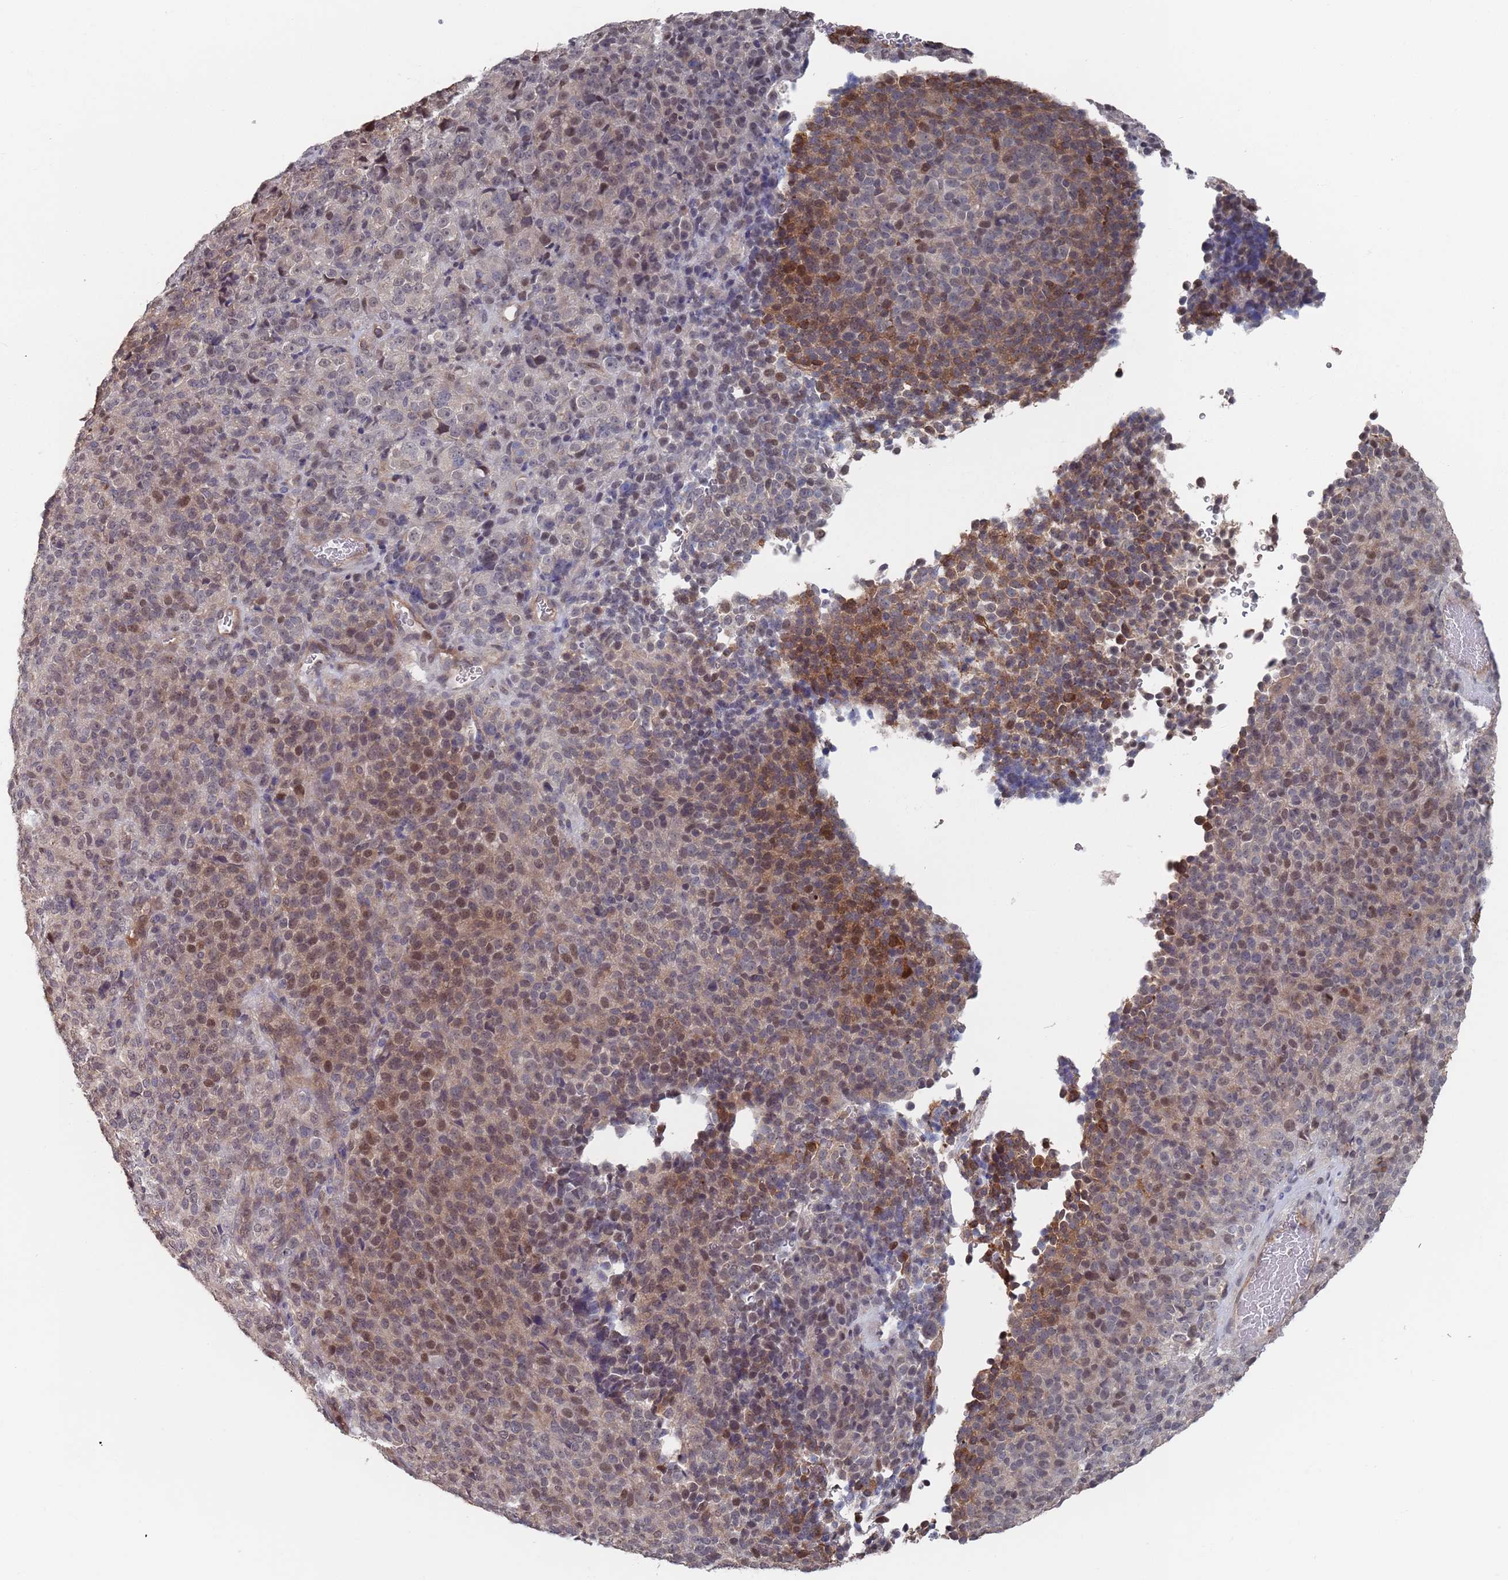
{"staining": {"intensity": "moderate", "quantity": "<25%", "location": "cytoplasmic/membranous,nuclear"}, "tissue": "melanoma", "cell_type": "Tumor cells", "image_type": "cancer", "snomed": [{"axis": "morphology", "description": "Malignant melanoma, Metastatic site"}, {"axis": "topography", "description": "Brain"}], "caption": "A low amount of moderate cytoplasmic/membranous and nuclear expression is identified in about <25% of tumor cells in melanoma tissue.", "gene": "DGKD", "patient": {"sex": "female", "age": 56}}